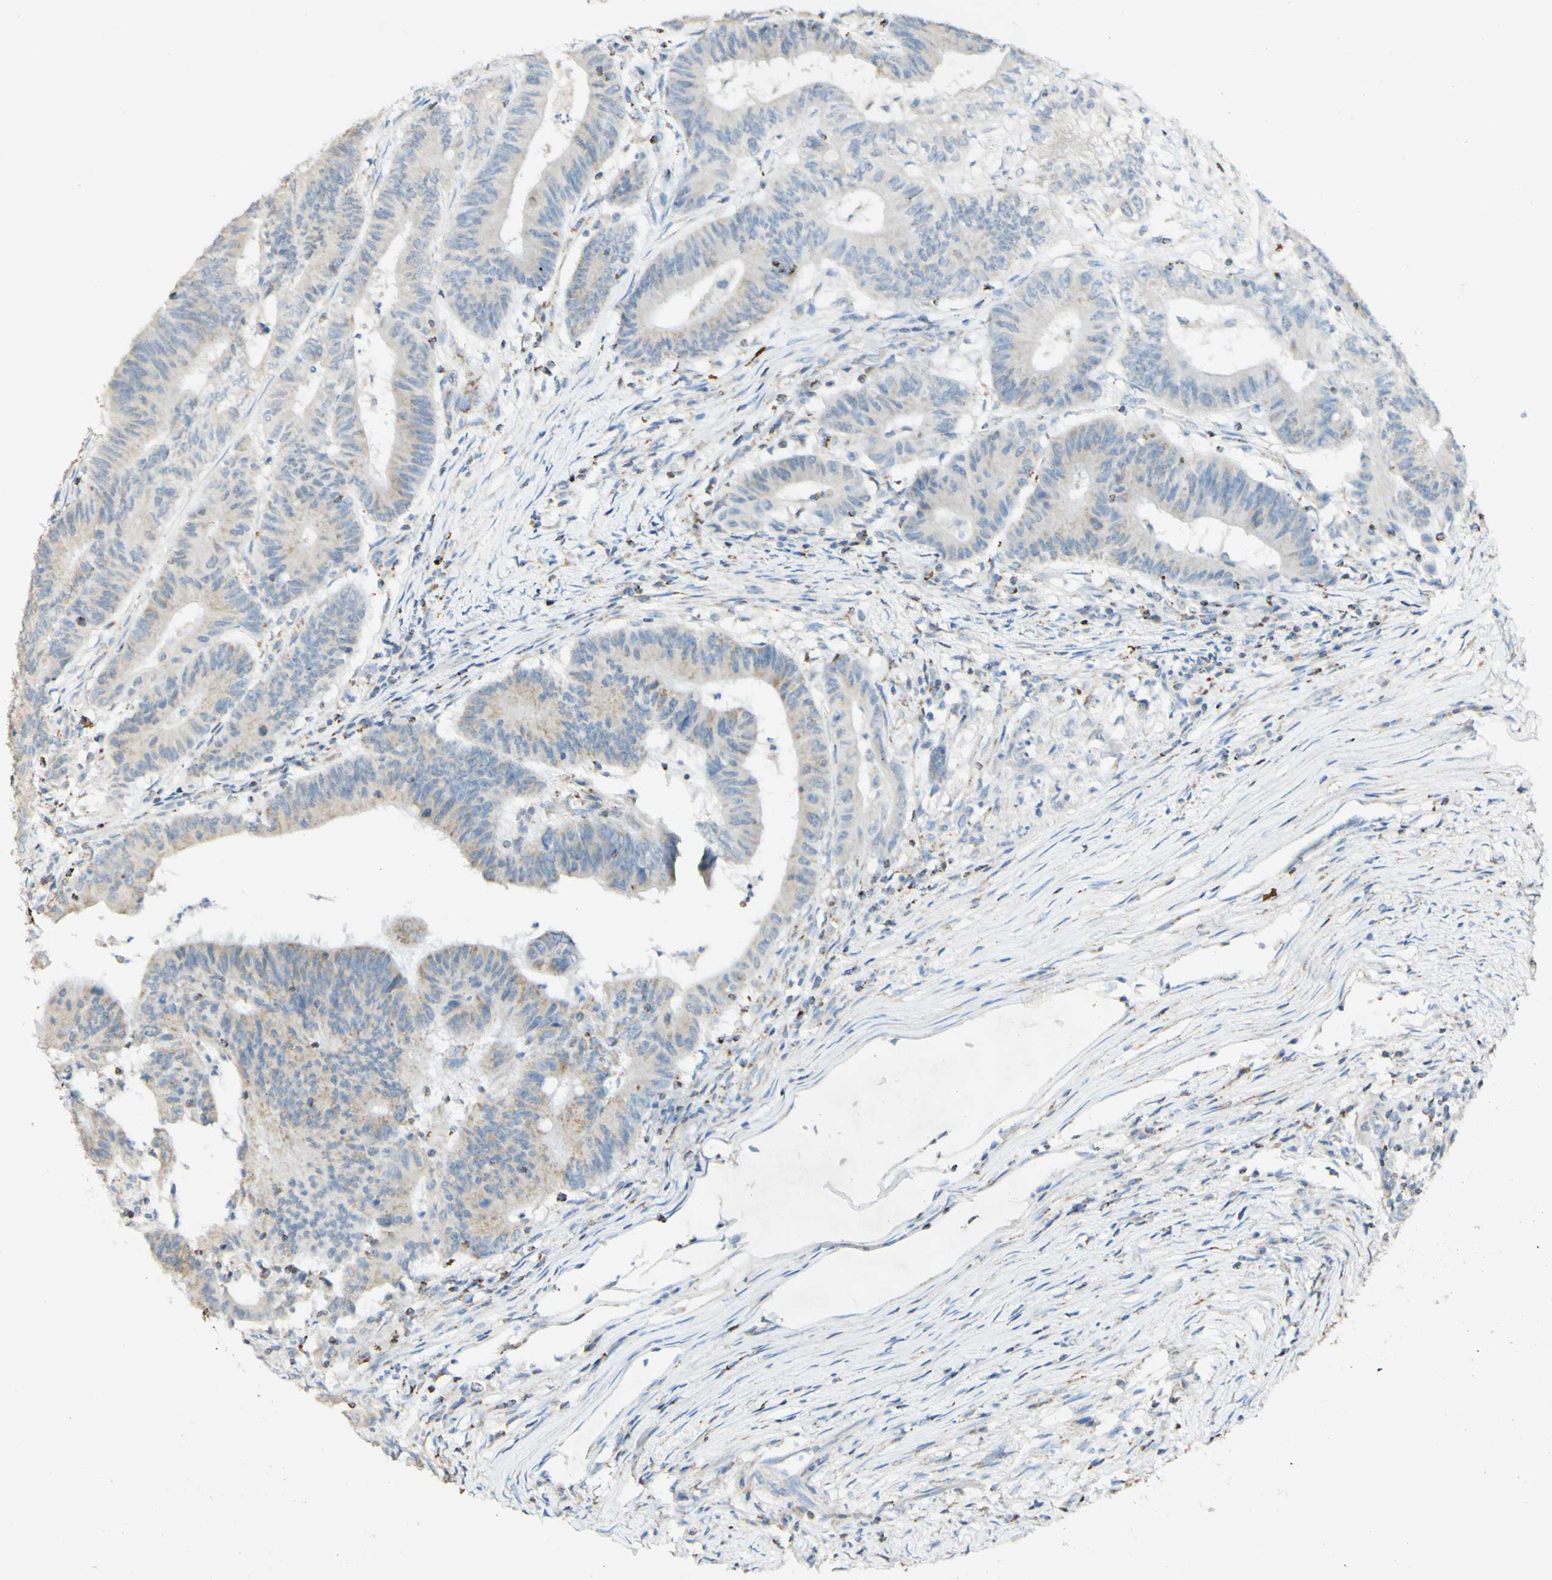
{"staining": {"intensity": "weak", "quantity": "25%-75%", "location": "cytoplasmic/membranous"}, "tissue": "colorectal cancer", "cell_type": "Tumor cells", "image_type": "cancer", "snomed": [{"axis": "morphology", "description": "Adenocarcinoma, NOS"}, {"axis": "topography", "description": "Colon"}], "caption": "Human adenocarcinoma (colorectal) stained with a brown dye displays weak cytoplasmic/membranous positive expression in about 25%-75% of tumor cells.", "gene": "OXCT1", "patient": {"sex": "male", "age": 45}}